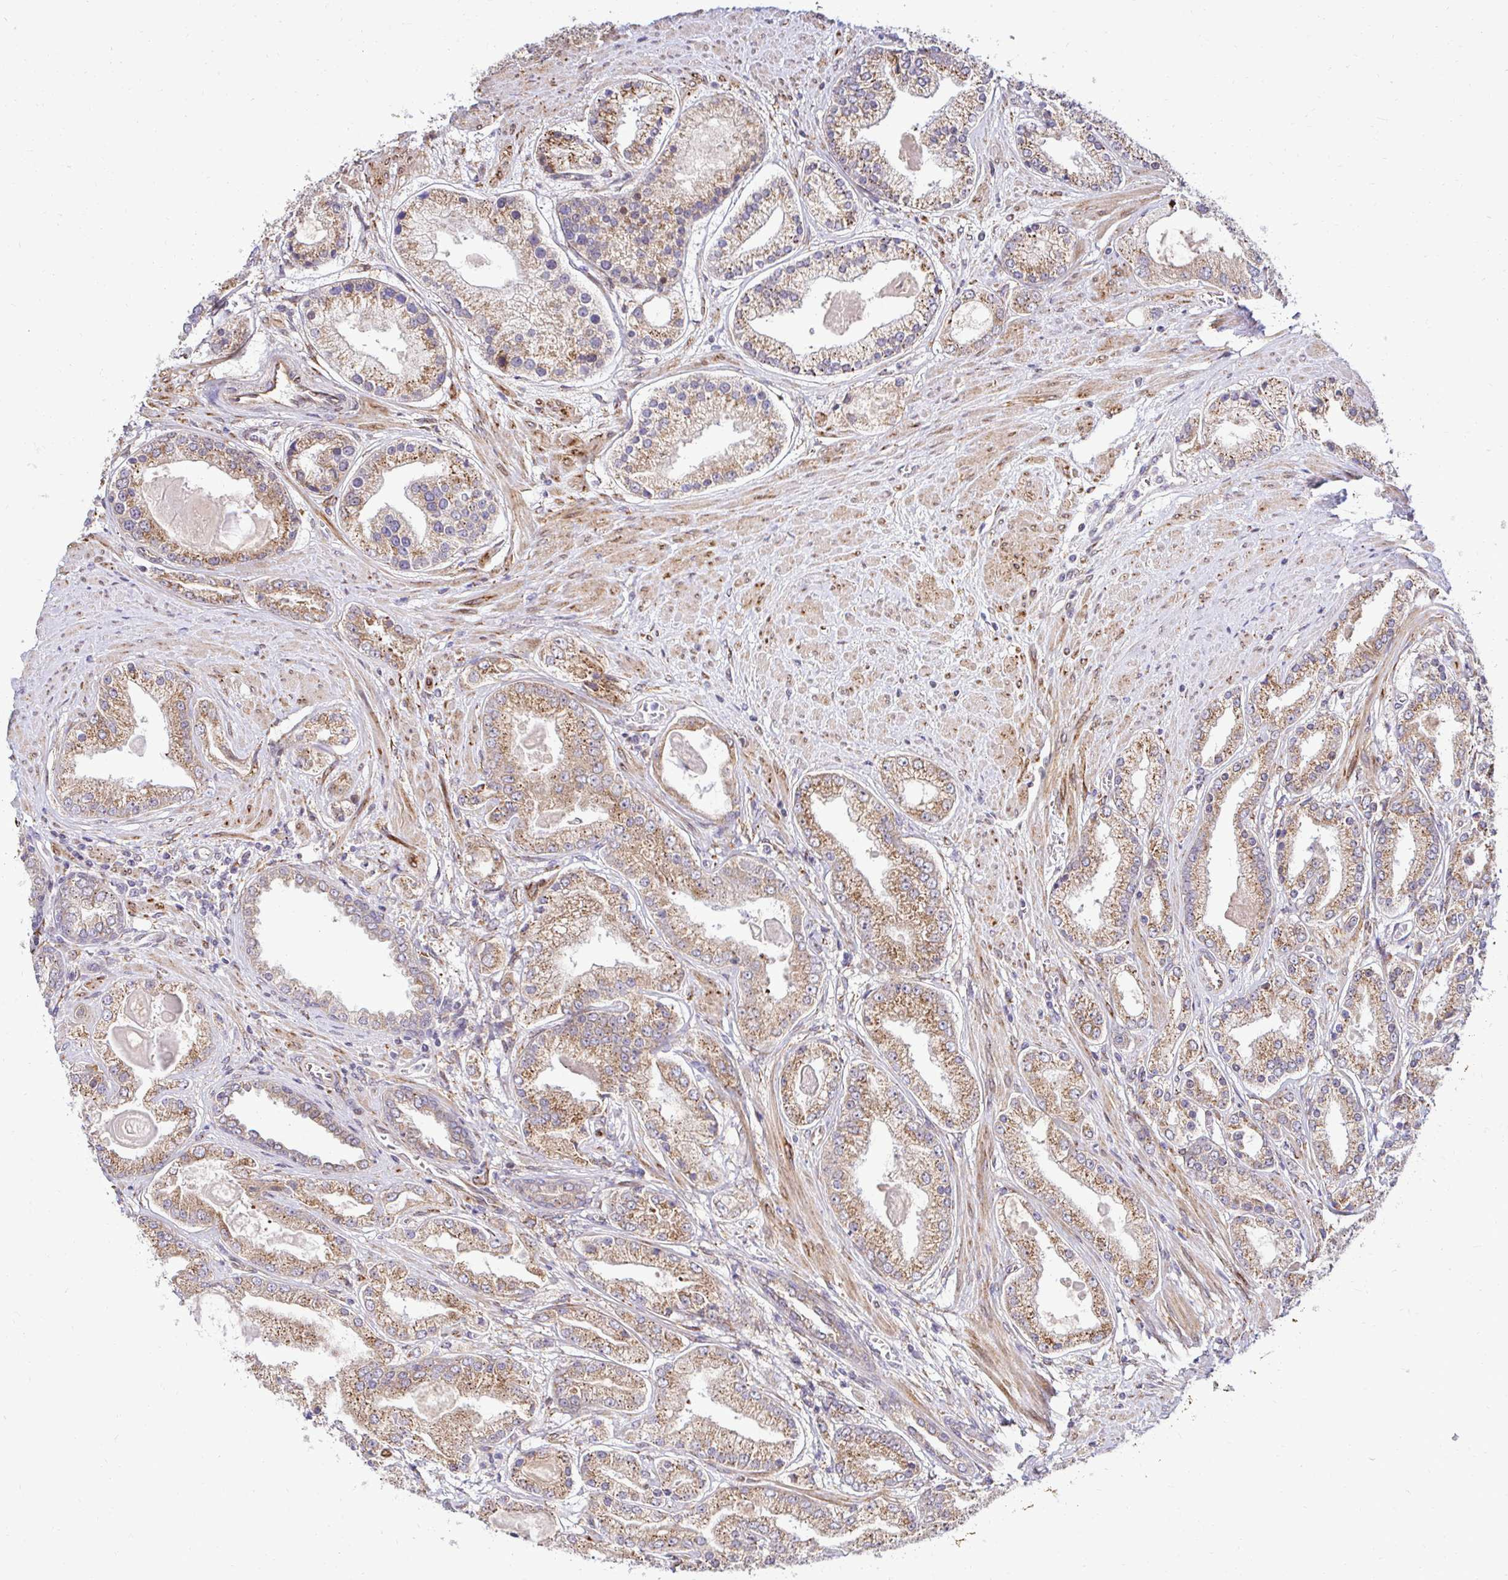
{"staining": {"intensity": "moderate", "quantity": ">75%", "location": "cytoplasmic/membranous"}, "tissue": "prostate cancer", "cell_type": "Tumor cells", "image_type": "cancer", "snomed": [{"axis": "morphology", "description": "Adenocarcinoma, High grade"}, {"axis": "topography", "description": "Prostate"}], "caption": "Prostate cancer (adenocarcinoma (high-grade)) stained with IHC shows moderate cytoplasmic/membranous staining in about >75% of tumor cells. Immunohistochemistry (ihc) stains the protein in brown and the nuclei are stained blue.", "gene": "HPS1", "patient": {"sex": "male", "age": 67}}